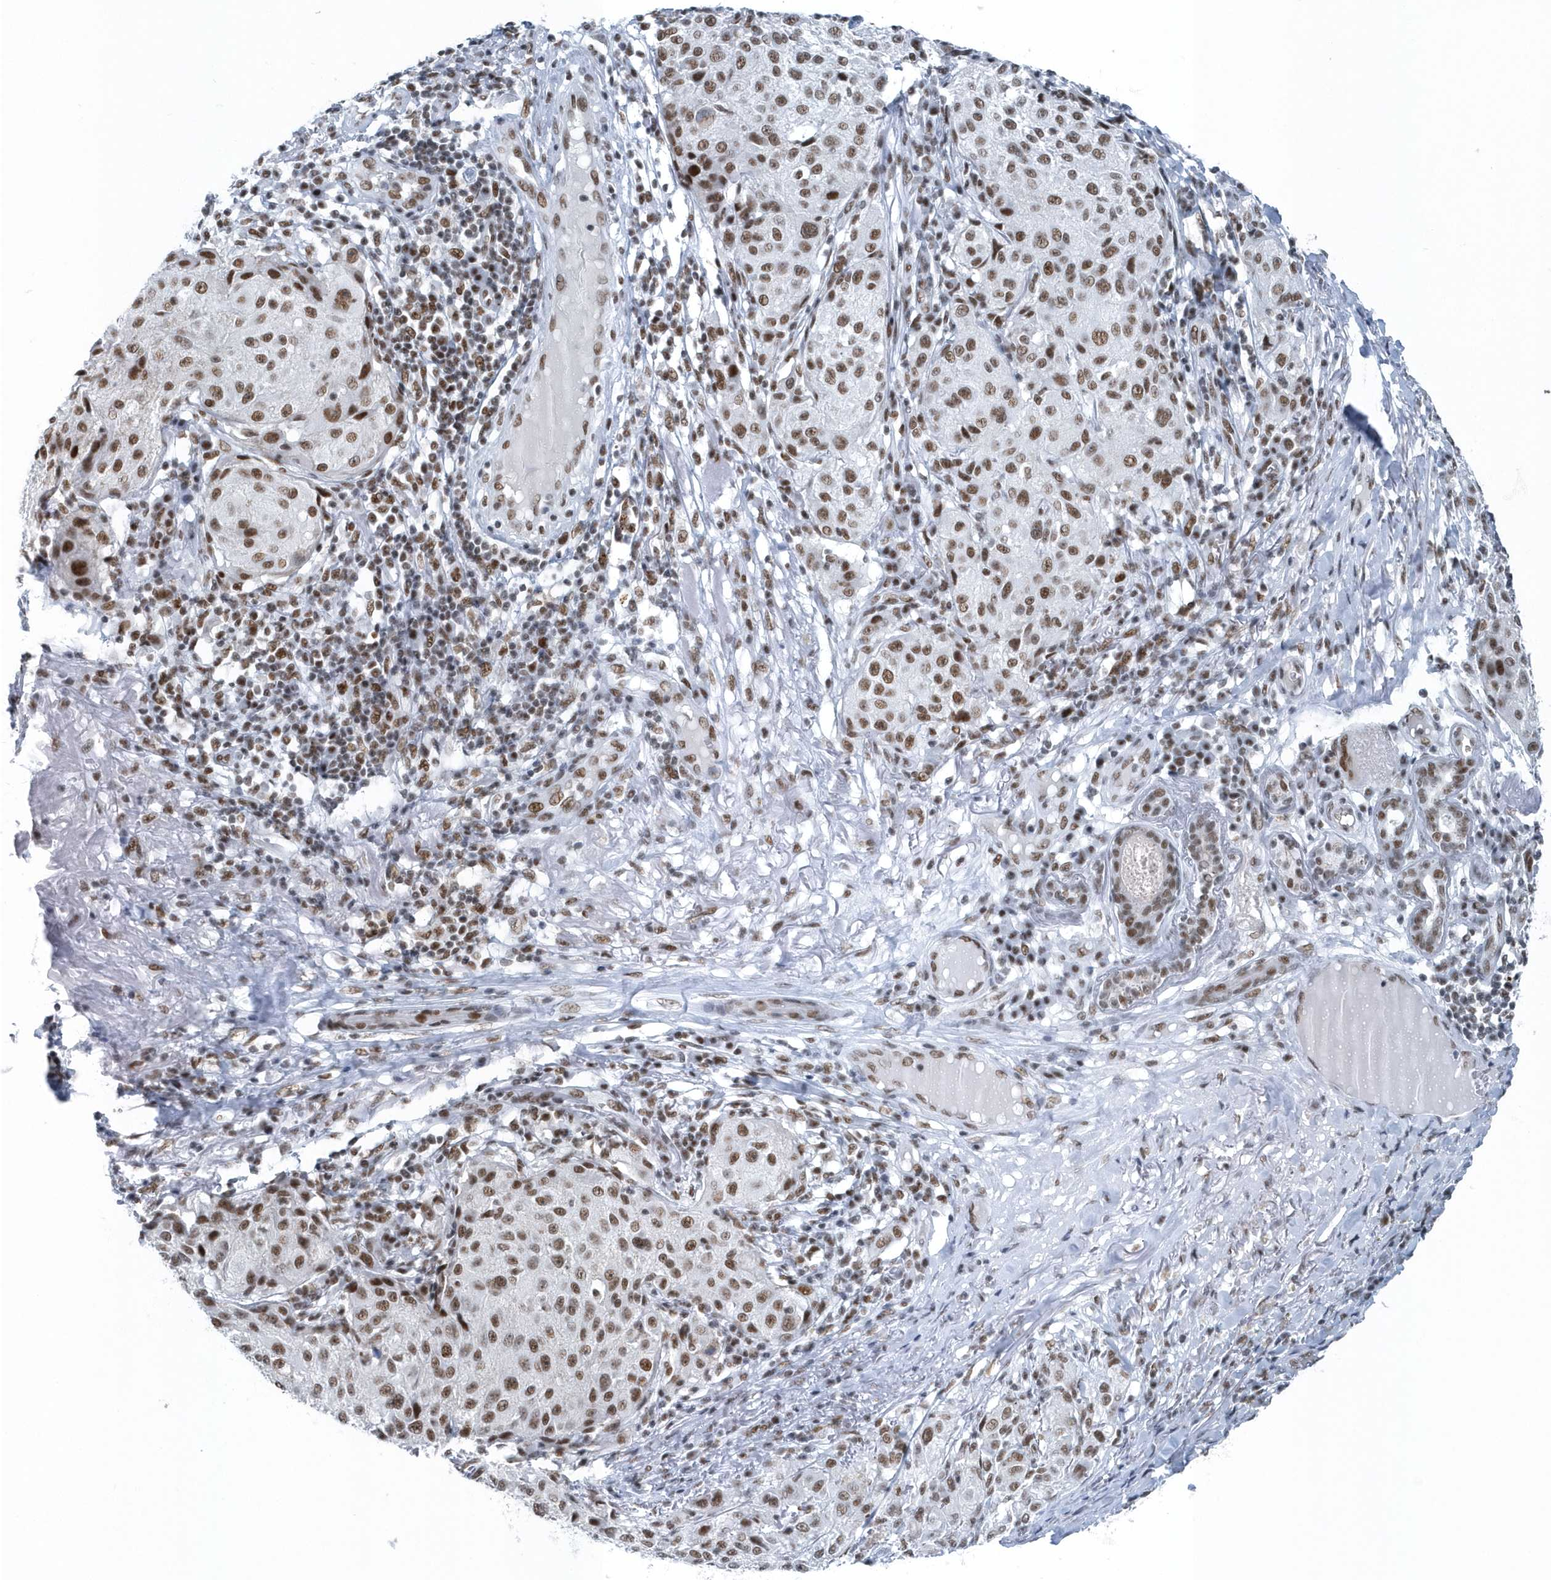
{"staining": {"intensity": "moderate", "quantity": ">75%", "location": "nuclear"}, "tissue": "melanoma", "cell_type": "Tumor cells", "image_type": "cancer", "snomed": [{"axis": "morphology", "description": "Necrosis, NOS"}, {"axis": "morphology", "description": "Malignant melanoma, NOS"}, {"axis": "topography", "description": "Skin"}], "caption": "The histopathology image exhibits staining of malignant melanoma, revealing moderate nuclear protein positivity (brown color) within tumor cells.", "gene": "FIP1L1", "patient": {"sex": "female", "age": 87}}